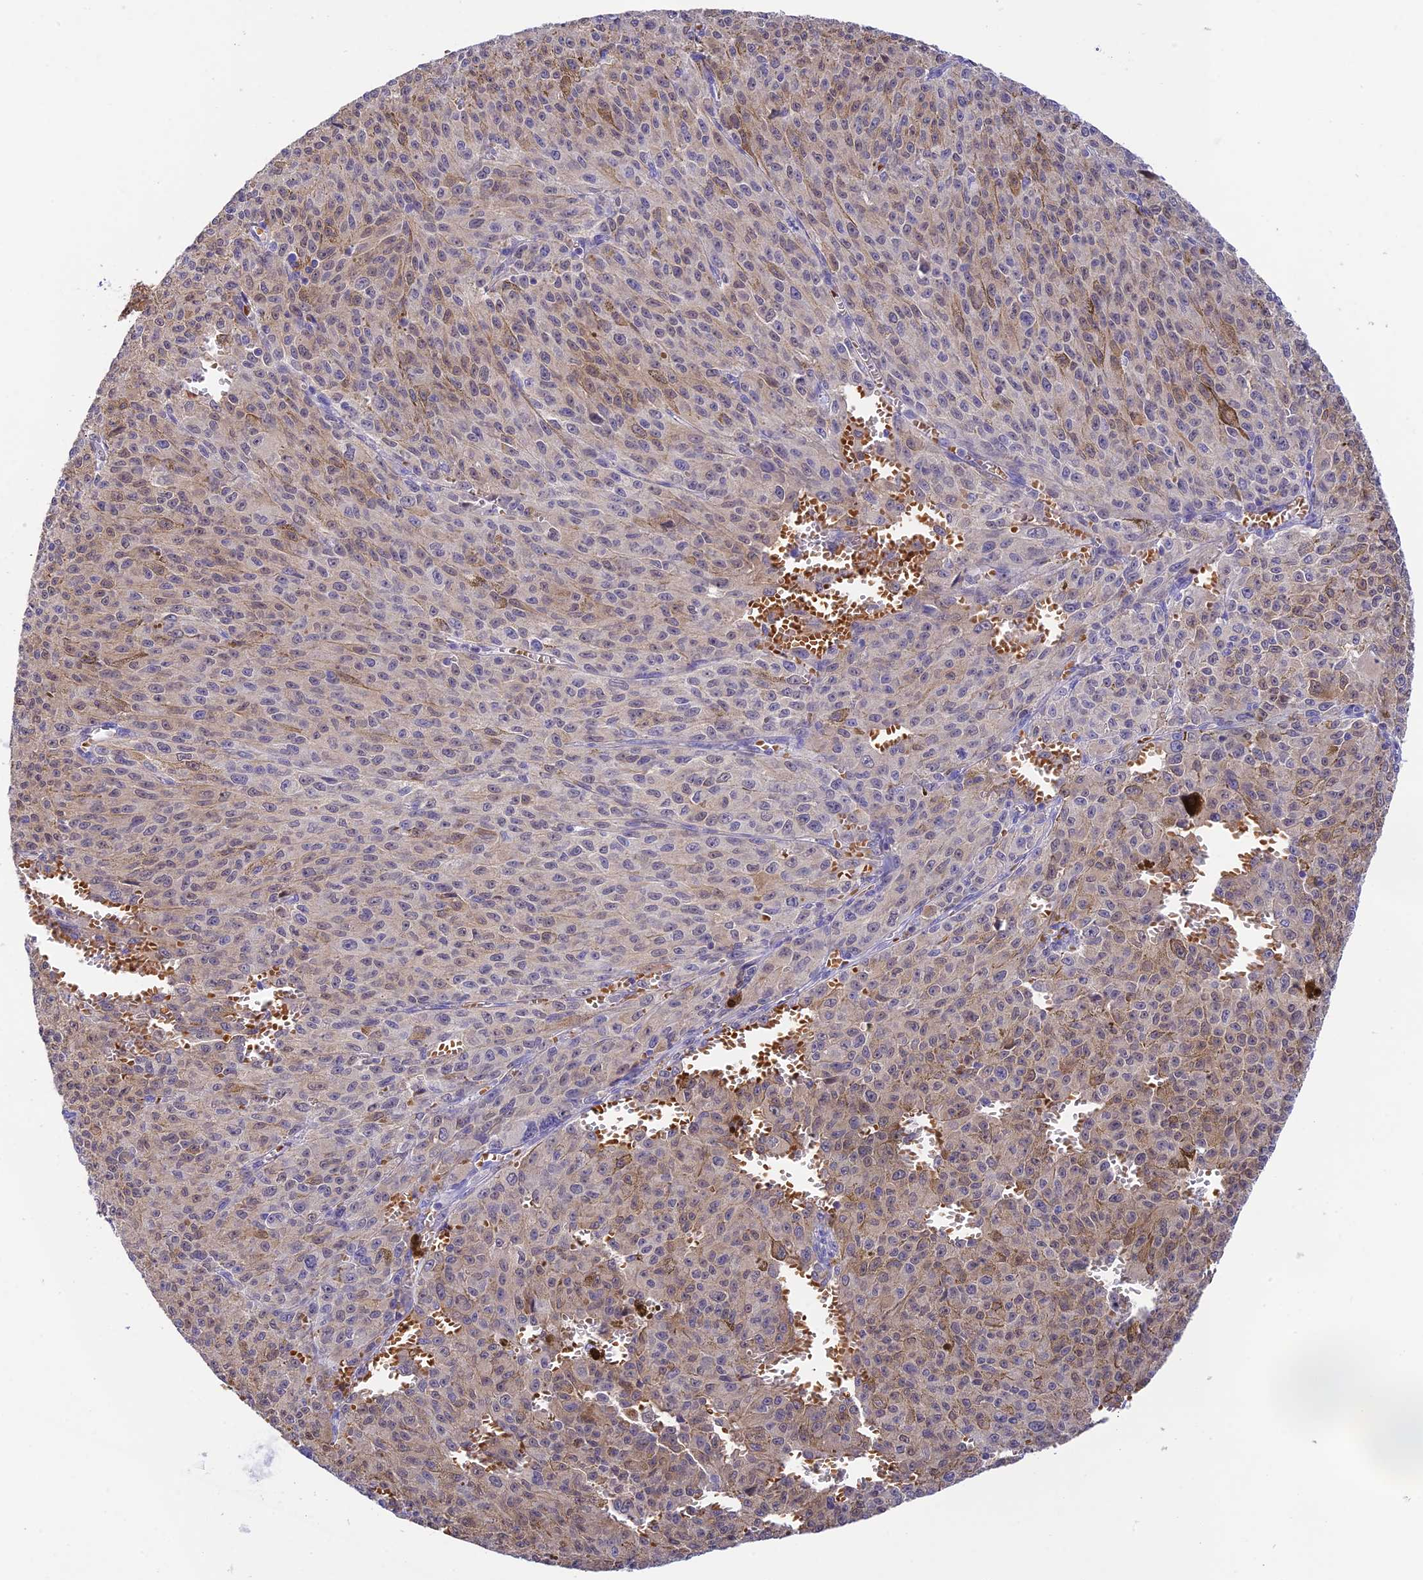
{"staining": {"intensity": "weak", "quantity": "25%-75%", "location": "cytoplasmic/membranous"}, "tissue": "melanoma", "cell_type": "Tumor cells", "image_type": "cancer", "snomed": [{"axis": "morphology", "description": "Malignant melanoma, NOS"}, {"axis": "topography", "description": "Skin"}], "caption": "Weak cytoplasmic/membranous staining for a protein is present in about 25%-75% of tumor cells of malignant melanoma using IHC.", "gene": "HDHD2", "patient": {"sex": "female", "age": 52}}